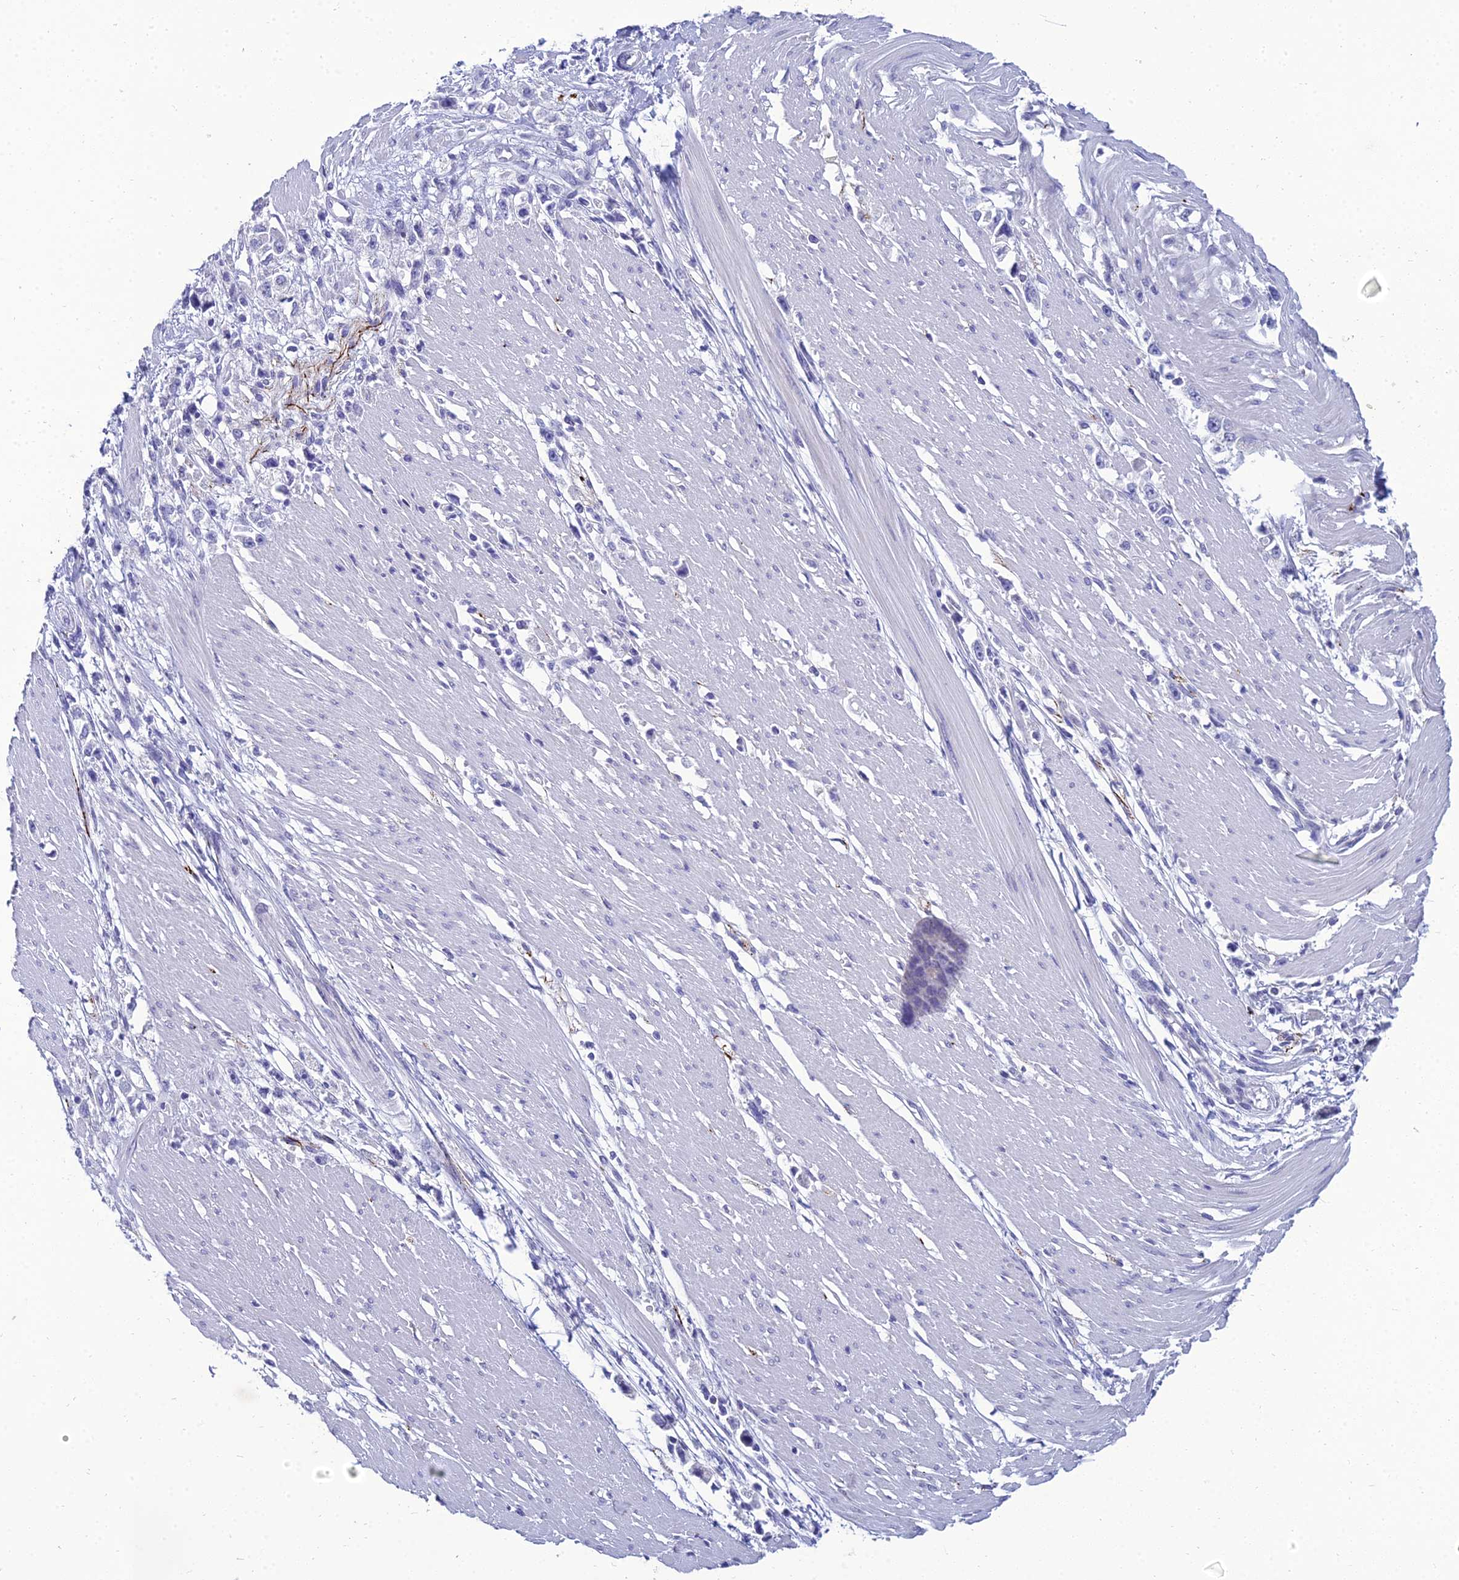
{"staining": {"intensity": "negative", "quantity": "none", "location": "none"}, "tissue": "stomach cancer", "cell_type": "Tumor cells", "image_type": "cancer", "snomed": [{"axis": "morphology", "description": "Adenocarcinoma, NOS"}, {"axis": "topography", "description": "Stomach"}], "caption": "The immunohistochemistry (IHC) micrograph has no significant staining in tumor cells of stomach adenocarcinoma tissue.", "gene": "NPY", "patient": {"sex": "female", "age": 59}}